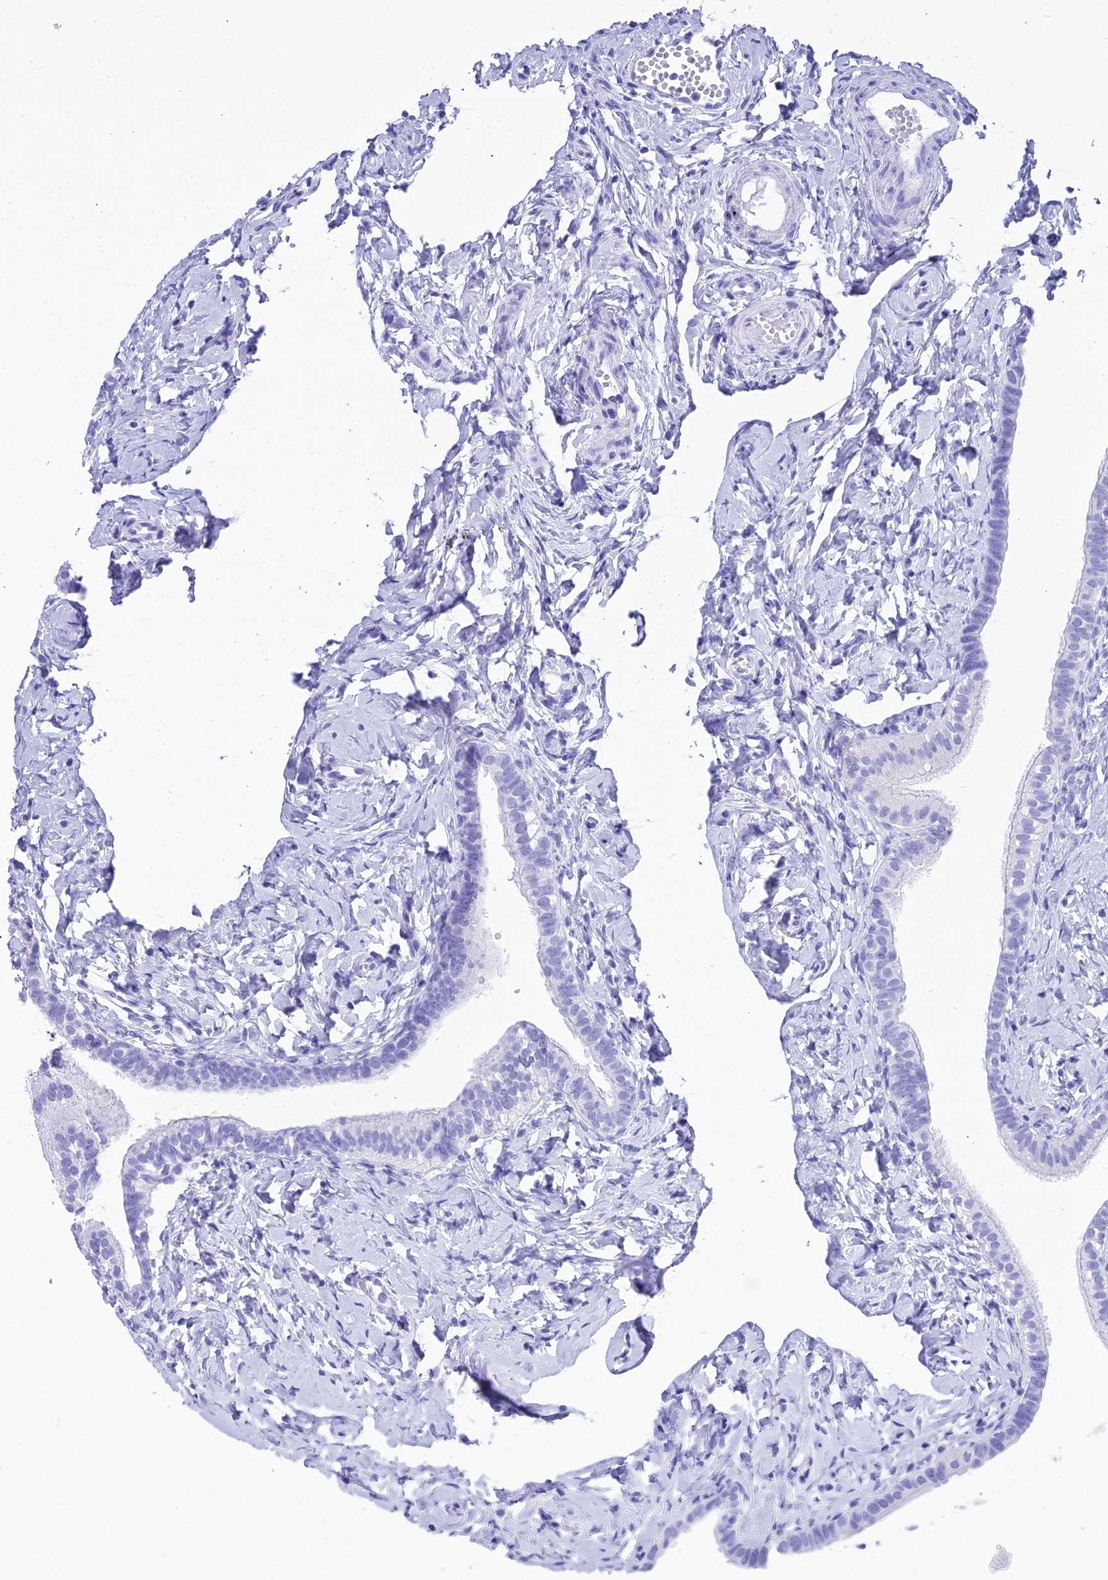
{"staining": {"intensity": "negative", "quantity": "none", "location": "none"}, "tissue": "fallopian tube", "cell_type": "Glandular cells", "image_type": "normal", "snomed": [{"axis": "morphology", "description": "Normal tissue, NOS"}, {"axis": "topography", "description": "Fallopian tube"}], "caption": "A histopathology image of fallopian tube stained for a protein shows no brown staining in glandular cells.", "gene": "PNMA5", "patient": {"sex": "female", "age": 66}}